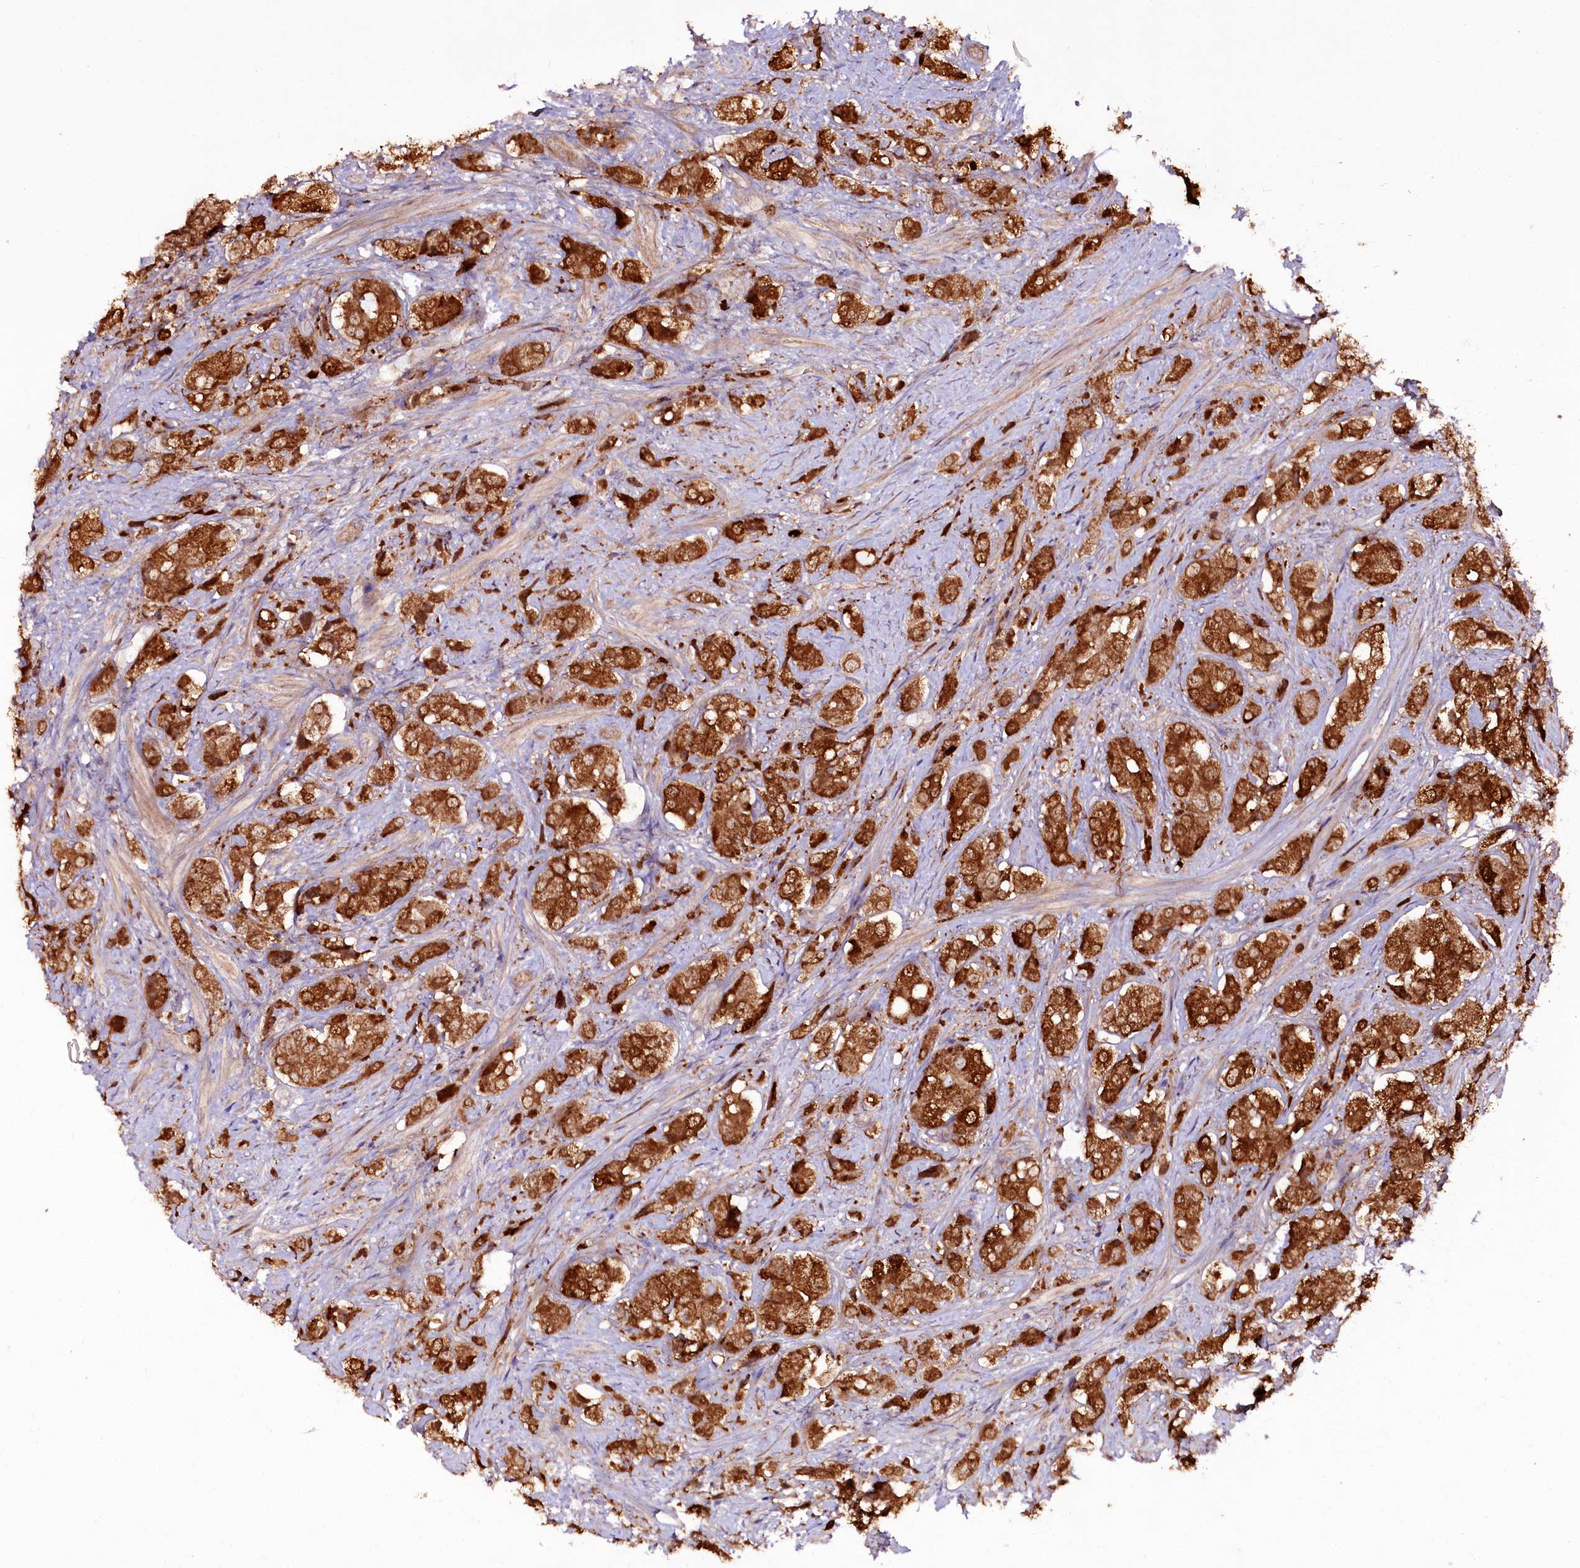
{"staining": {"intensity": "strong", "quantity": ">75%", "location": "cytoplasmic/membranous"}, "tissue": "prostate cancer", "cell_type": "Tumor cells", "image_type": "cancer", "snomed": [{"axis": "morphology", "description": "Adenocarcinoma, High grade"}, {"axis": "topography", "description": "Prostate"}], "caption": "High-power microscopy captured an immunohistochemistry histopathology image of prostate cancer (high-grade adenocarcinoma), revealing strong cytoplasmic/membranous positivity in approximately >75% of tumor cells. (Brightfield microscopy of DAB IHC at high magnification).", "gene": "REXO2", "patient": {"sex": "male", "age": 65}}